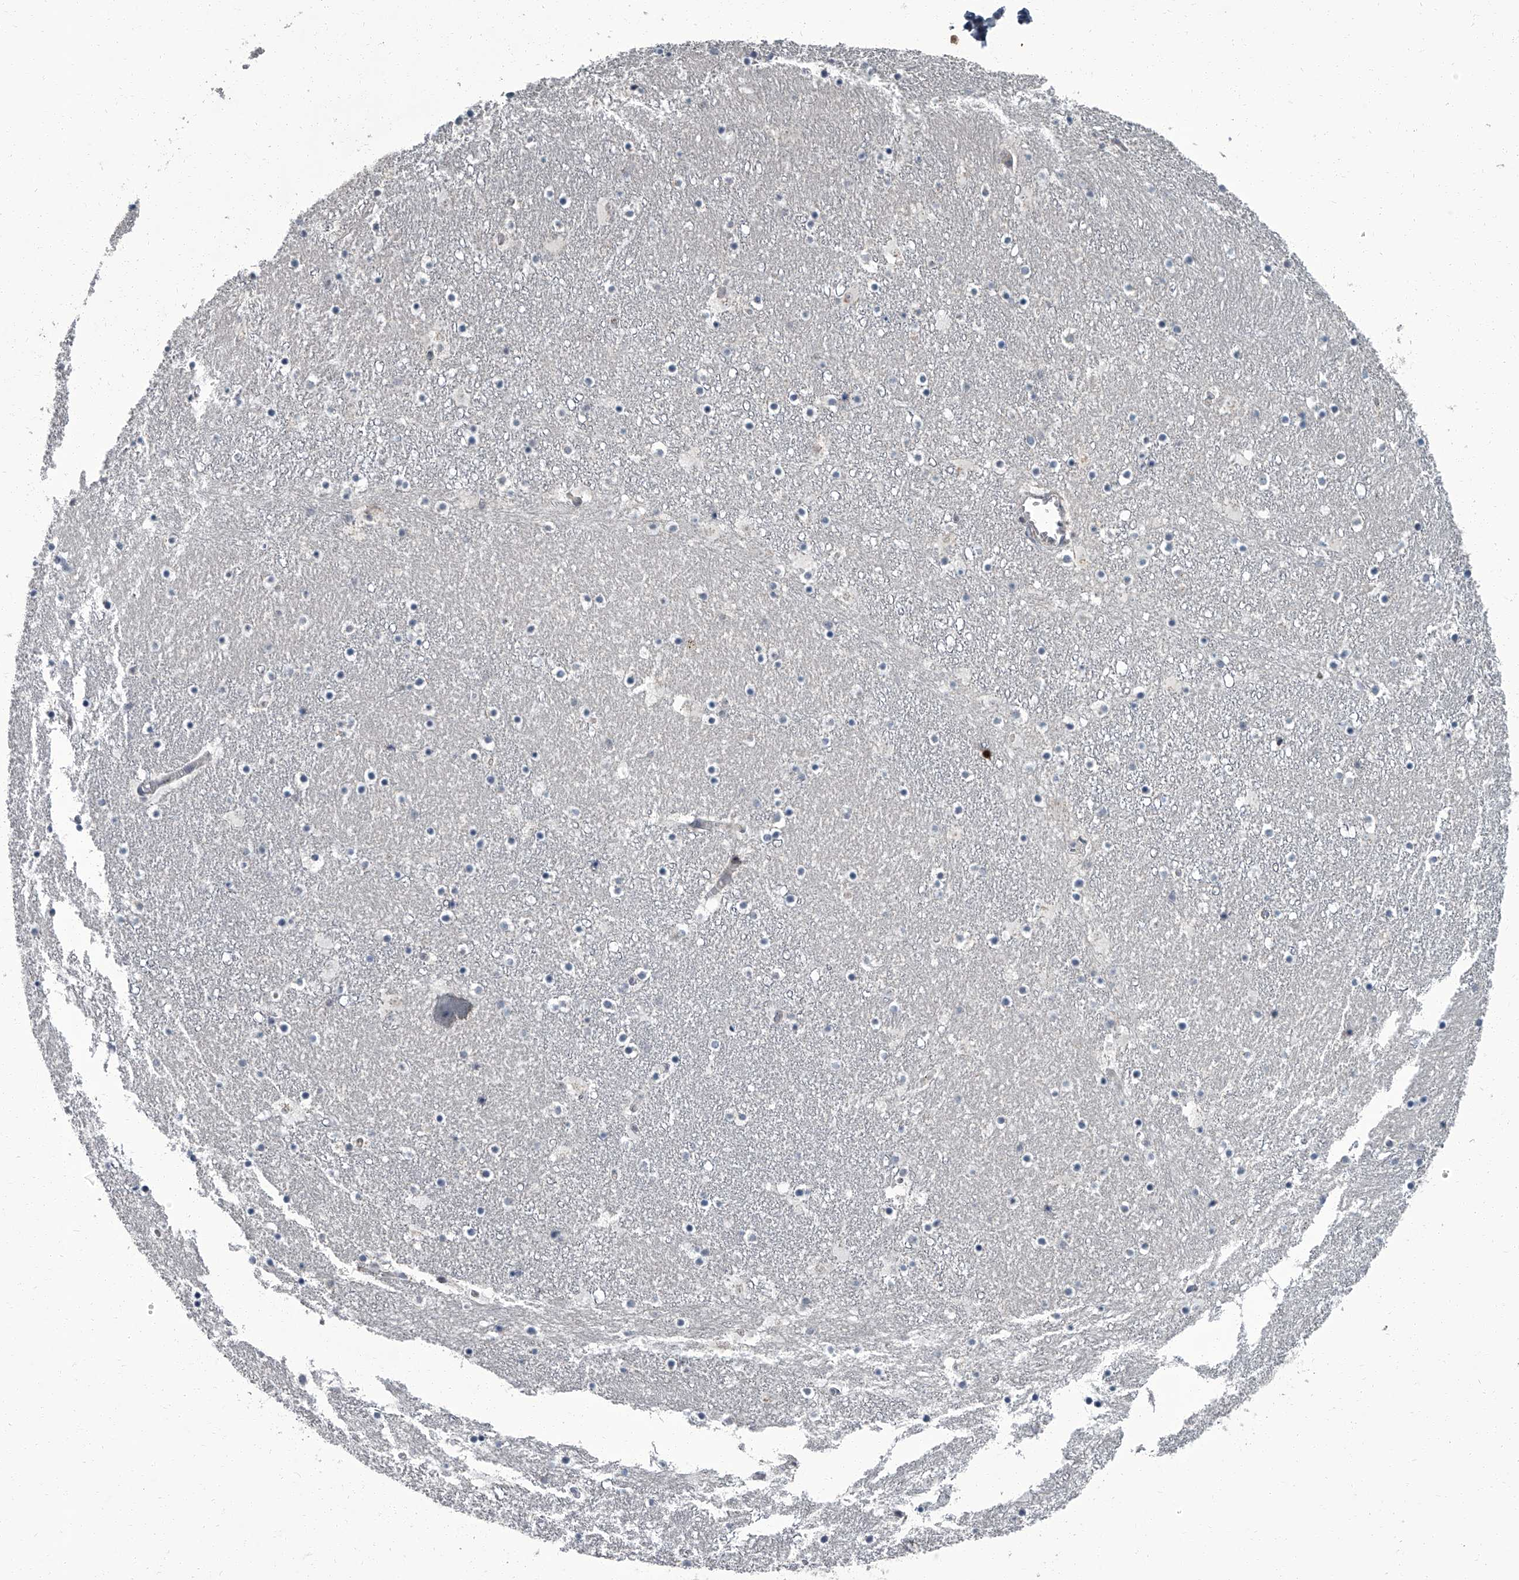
{"staining": {"intensity": "moderate", "quantity": "<25%", "location": "nuclear"}, "tissue": "caudate", "cell_type": "Glial cells", "image_type": "normal", "snomed": [{"axis": "morphology", "description": "Normal tissue, NOS"}, {"axis": "topography", "description": "Lateral ventricle wall"}], "caption": "Human caudate stained with a brown dye demonstrates moderate nuclear positive staining in approximately <25% of glial cells.", "gene": "ZNF274", "patient": {"sex": "male", "age": 45}}